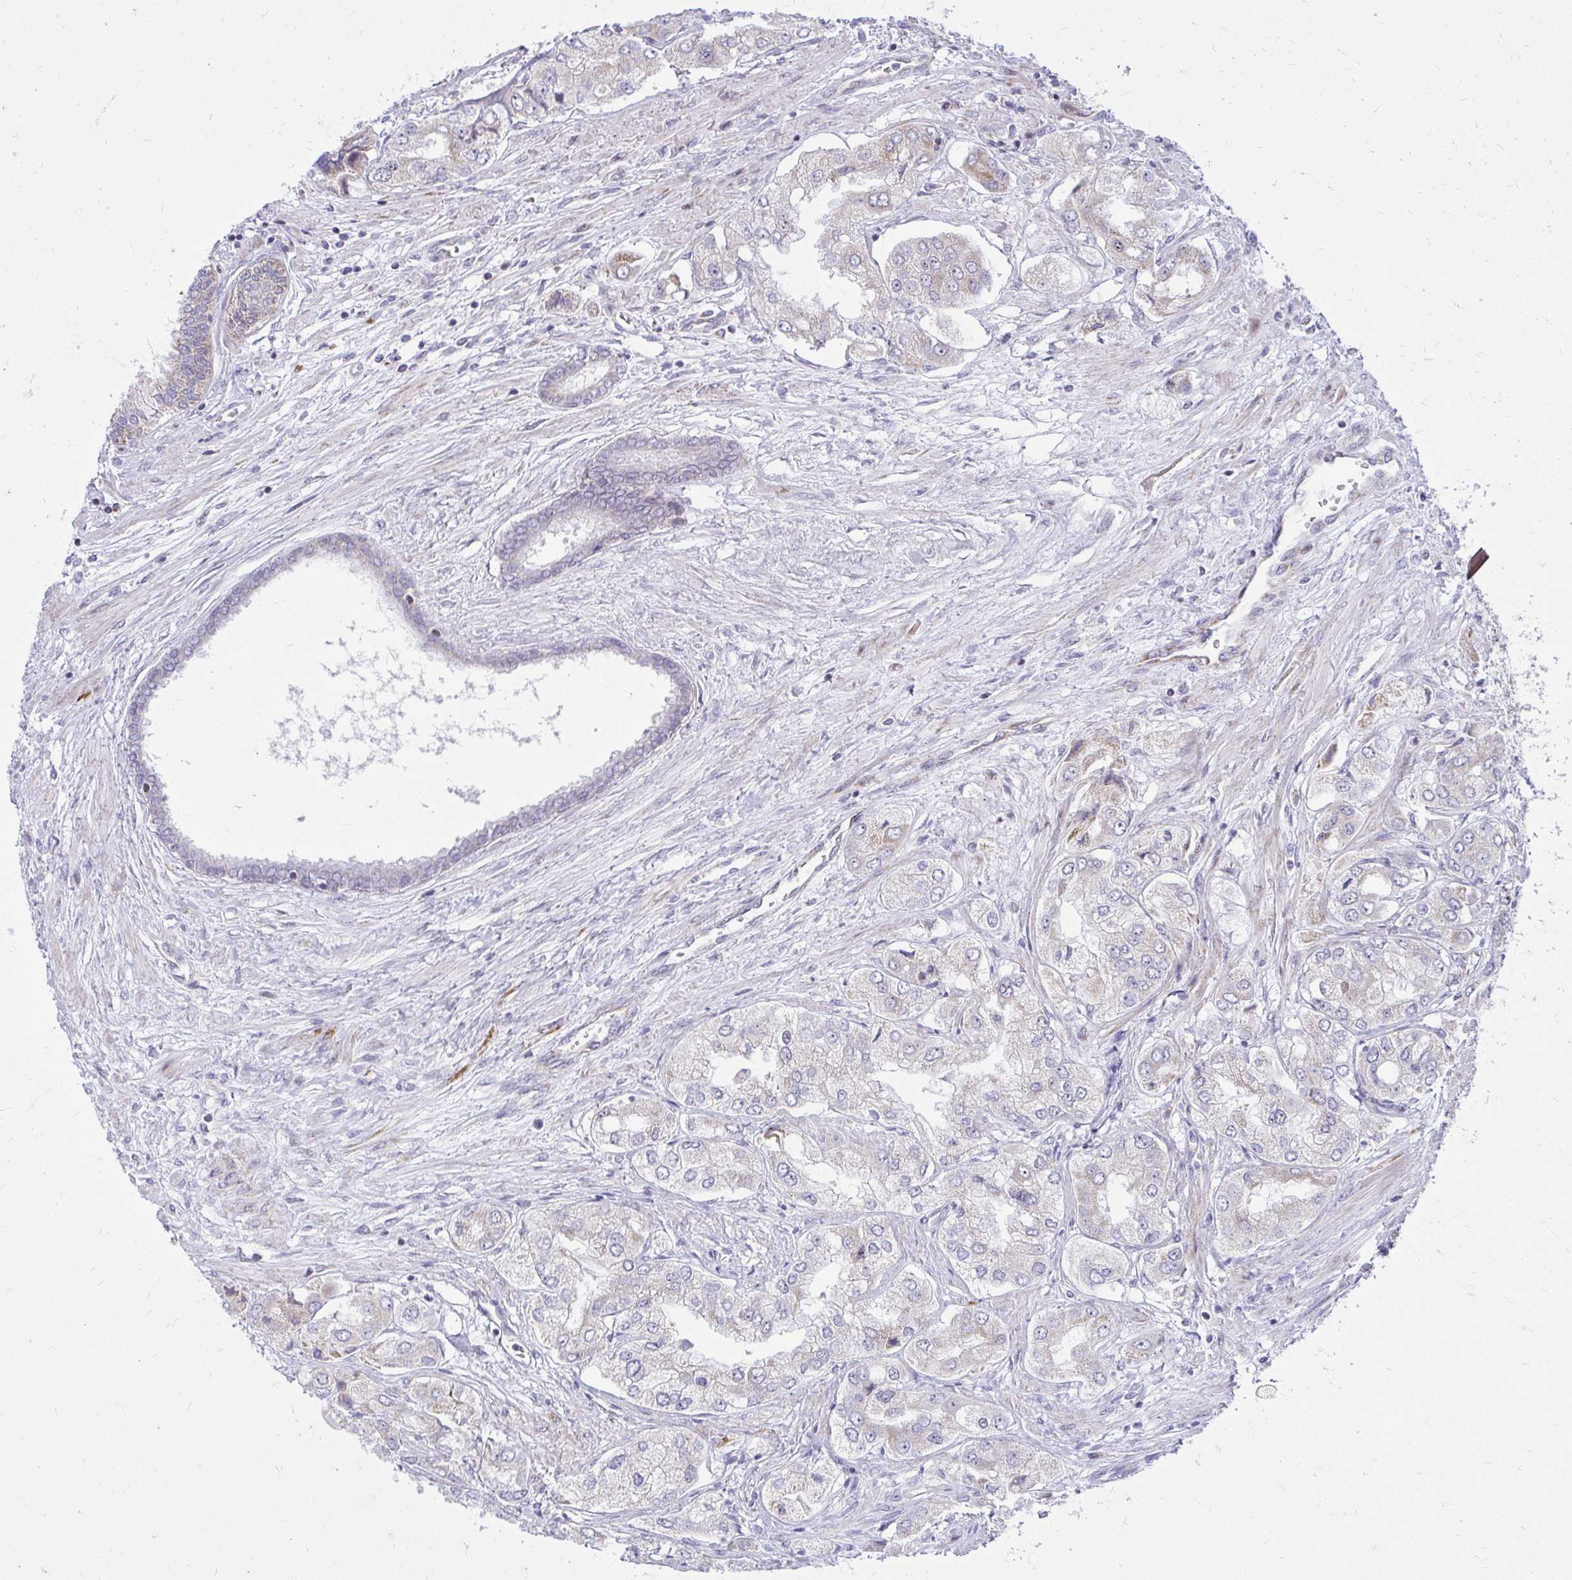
{"staining": {"intensity": "weak", "quantity": "25%-75%", "location": "cytoplasmic/membranous"}, "tissue": "prostate cancer", "cell_type": "Tumor cells", "image_type": "cancer", "snomed": [{"axis": "morphology", "description": "Adenocarcinoma, Low grade"}, {"axis": "topography", "description": "Prostate"}], "caption": "Immunohistochemical staining of prostate cancer (low-grade adenocarcinoma) reveals low levels of weak cytoplasmic/membranous positivity in approximately 25%-75% of tumor cells.", "gene": "GPRIN3", "patient": {"sex": "male", "age": 69}}